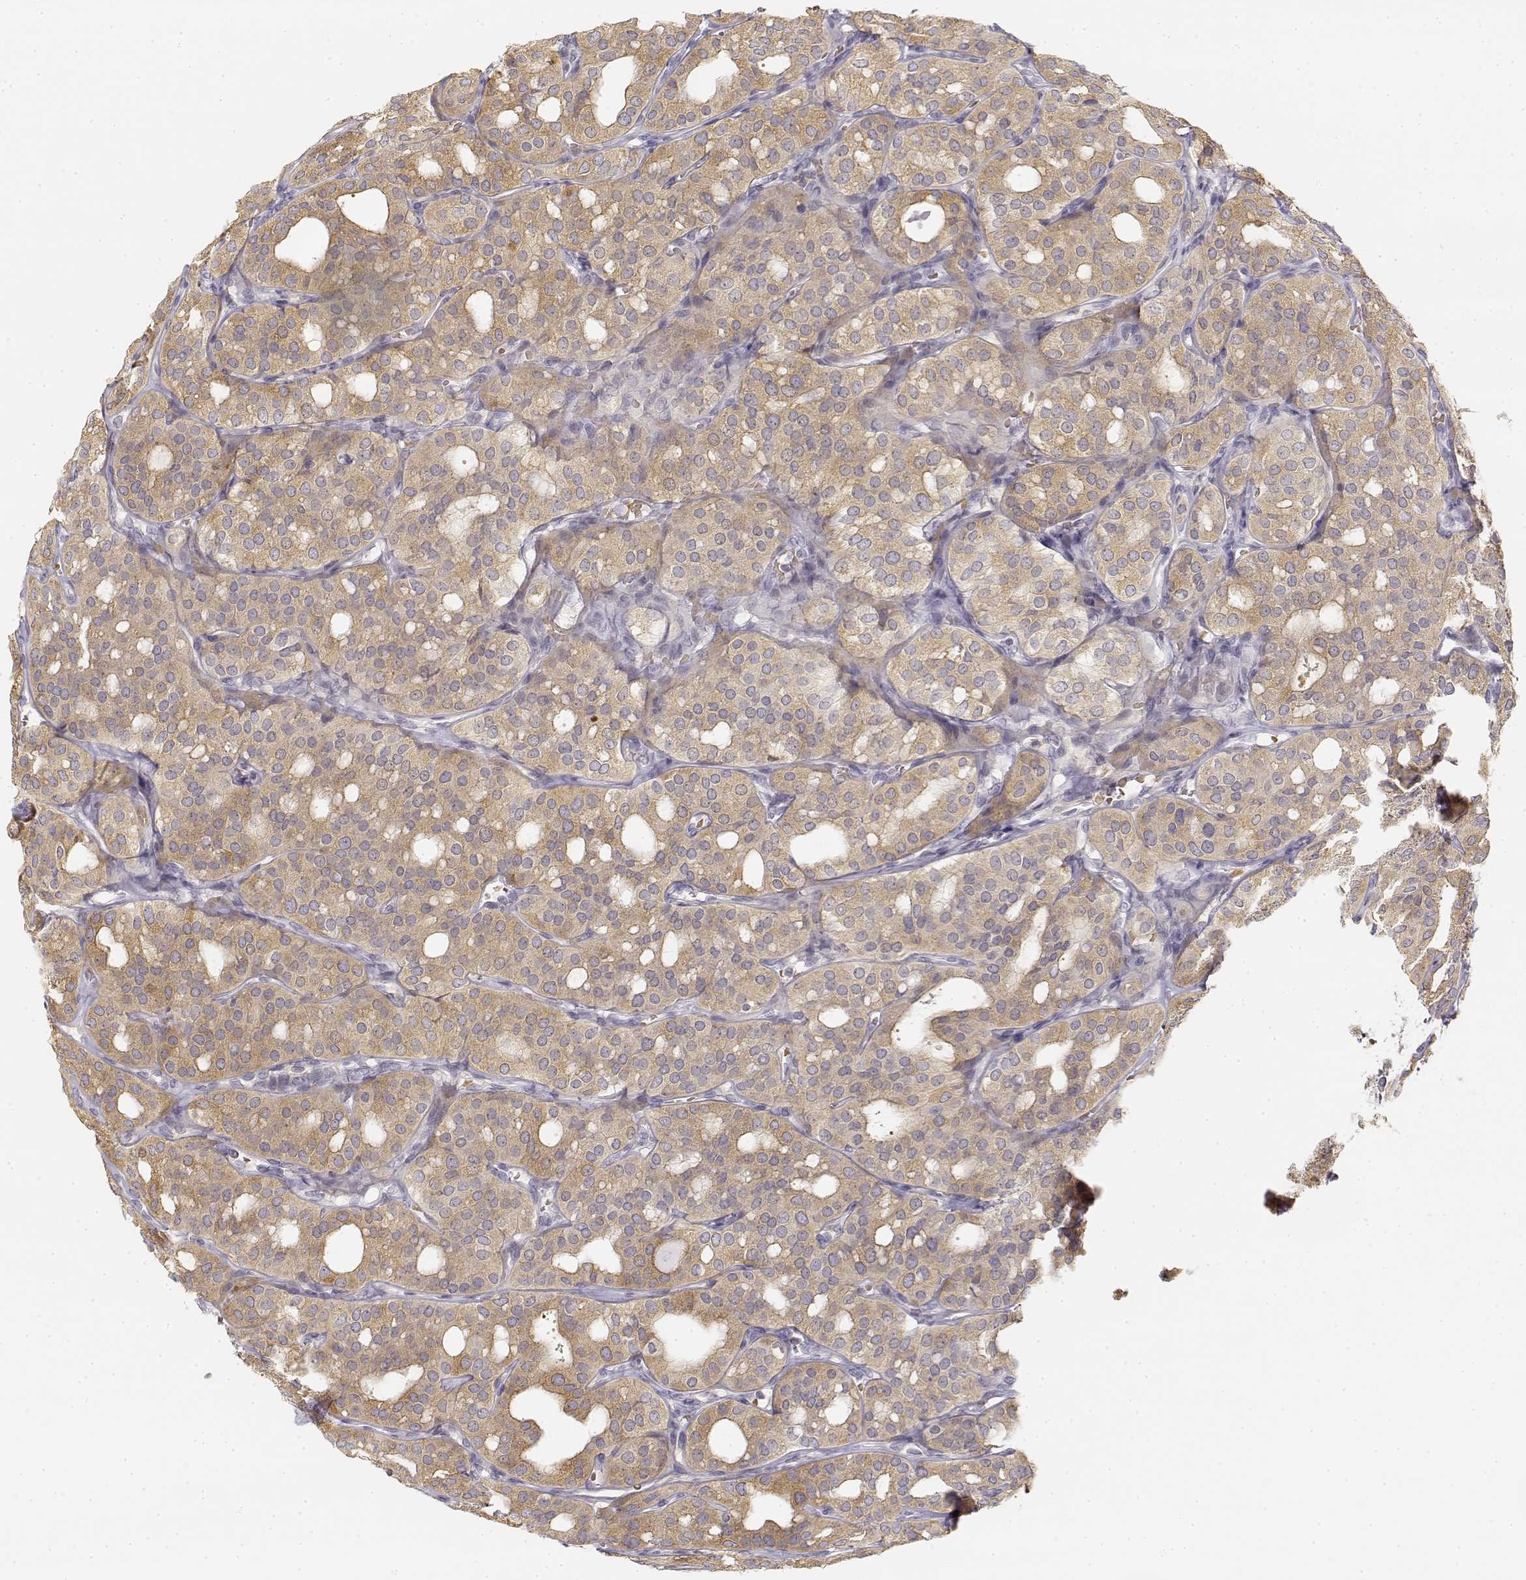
{"staining": {"intensity": "weak", "quantity": ">75%", "location": "cytoplasmic/membranous"}, "tissue": "thyroid cancer", "cell_type": "Tumor cells", "image_type": "cancer", "snomed": [{"axis": "morphology", "description": "Follicular adenoma carcinoma, NOS"}, {"axis": "topography", "description": "Thyroid gland"}], "caption": "Immunohistochemical staining of follicular adenoma carcinoma (thyroid) reveals low levels of weak cytoplasmic/membranous protein staining in about >75% of tumor cells.", "gene": "GLIPR1L2", "patient": {"sex": "male", "age": 75}}